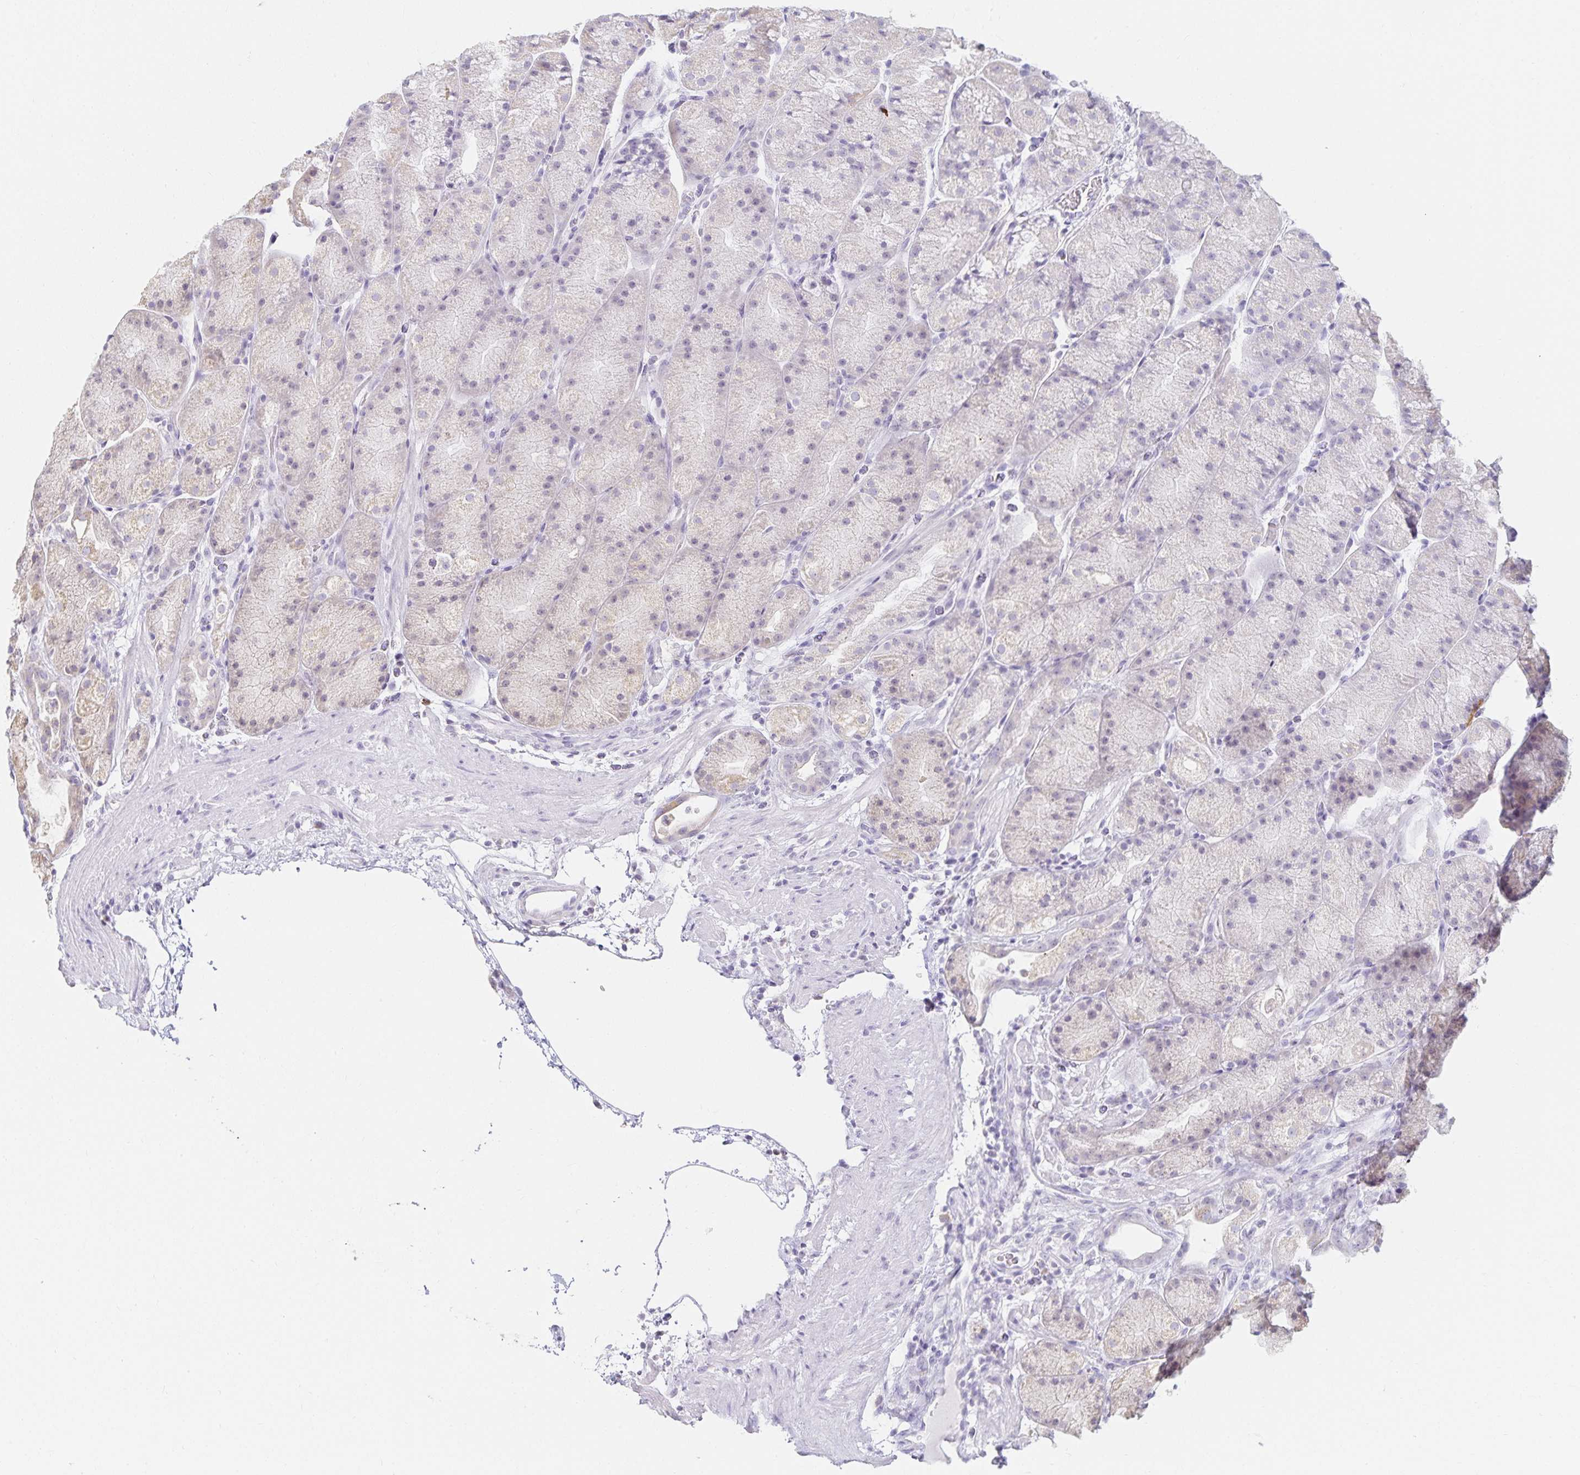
{"staining": {"intensity": "negative", "quantity": "none", "location": "none"}, "tissue": "stomach", "cell_type": "Glandular cells", "image_type": "normal", "snomed": [{"axis": "morphology", "description": "Normal tissue, NOS"}, {"axis": "topography", "description": "Stomach, upper"}, {"axis": "topography", "description": "Stomach"}], "caption": "High power microscopy histopathology image of an immunohistochemistry micrograph of unremarkable stomach, revealing no significant staining in glandular cells. The staining is performed using DAB (3,3'-diaminobenzidine) brown chromogen with nuclei counter-stained in using hematoxylin.", "gene": "GP2", "patient": {"sex": "male", "age": 48}}